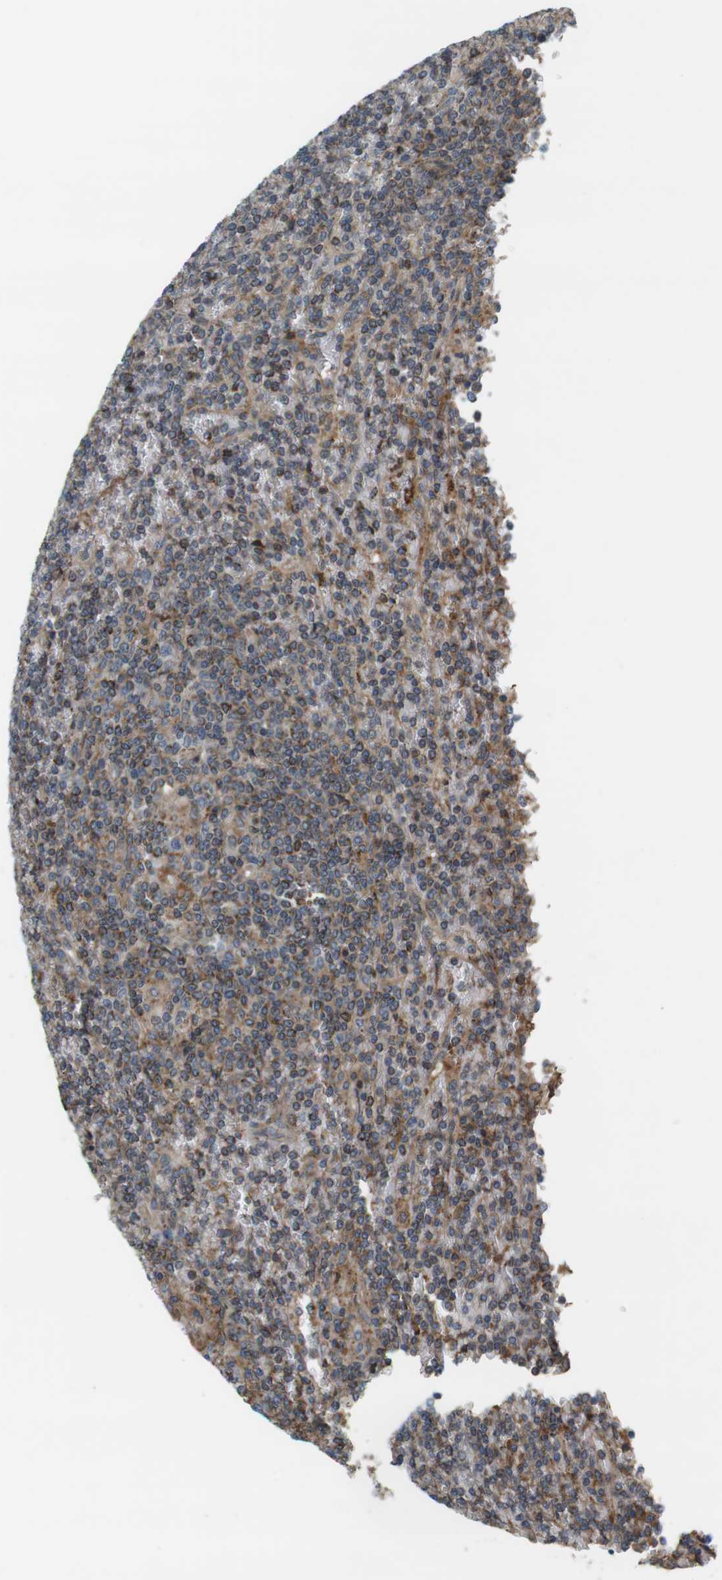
{"staining": {"intensity": "moderate", "quantity": "<25%", "location": "cytoplasmic/membranous"}, "tissue": "lymphoma", "cell_type": "Tumor cells", "image_type": "cancer", "snomed": [{"axis": "morphology", "description": "Malignant lymphoma, non-Hodgkin's type, Low grade"}, {"axis": "topography", "description": "Spleen"}], "caption": "Lymphoma stained for a protein (brown) exhibits moderate cytoplasmic/membranous positive staining in approximately <25% of tumor cells.", "gene": "DDAH2", "patient": {"sex": "female", "age": 19}}